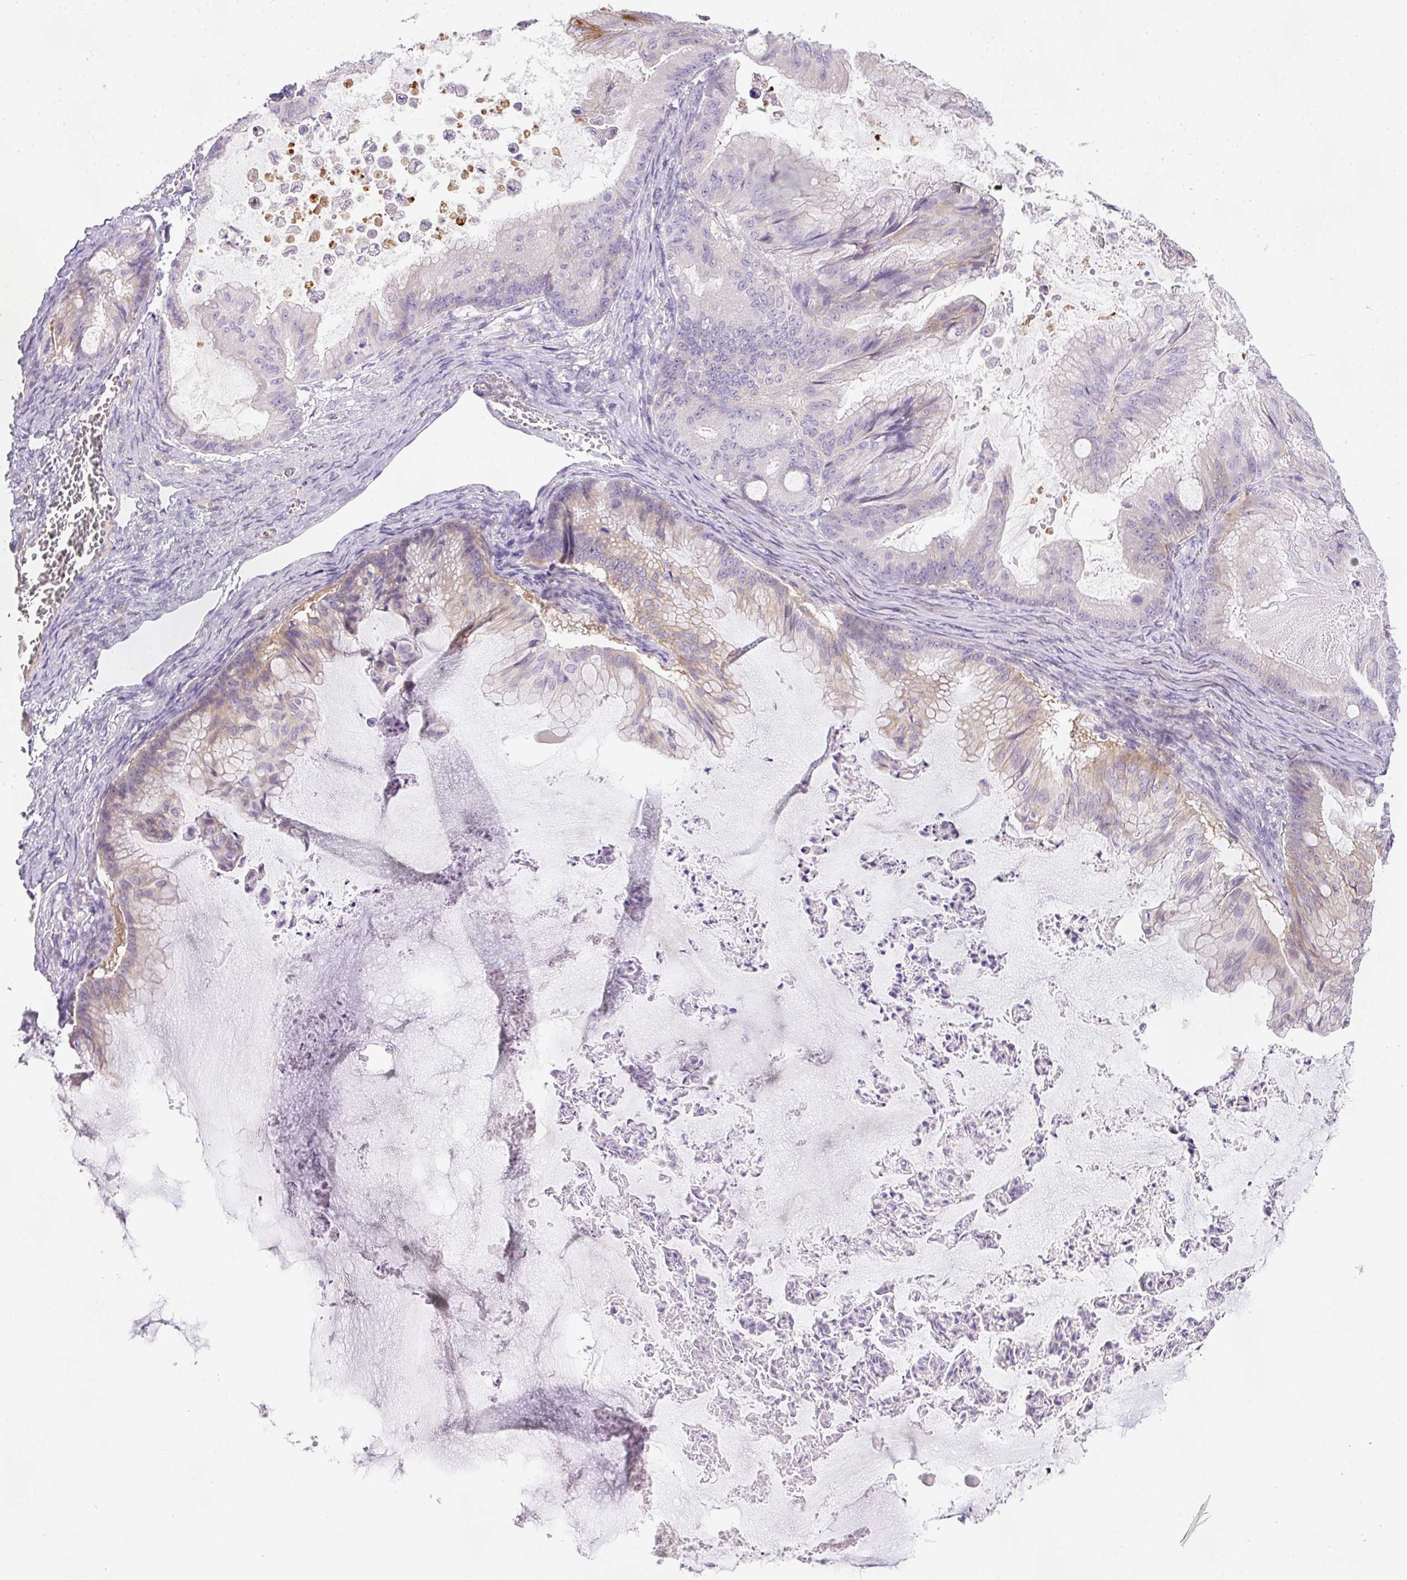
{"staining": {"intensity": "weak", "quantity": "25%-75%", "location": "cytoplasmic/membranous"}, "tissue": "ovarian cancer", "cell_type": "Tumor cells", "image_type": "cancer", "snomed": [{"axis": "morphology", "description": "Cystadenocarcinoma, mucinous, NOS"}, {"axis": "topography", "description": "Ovary"}], "caption": "An image showing weak cytoplasmic/membranous positivity in approximately 25%-75% of tumor cells in ovarian cancer, as visualized by brown immunohistochemical staining.", "gene": "KPNA5", "patient": {"sex": "female", "age": 71}}